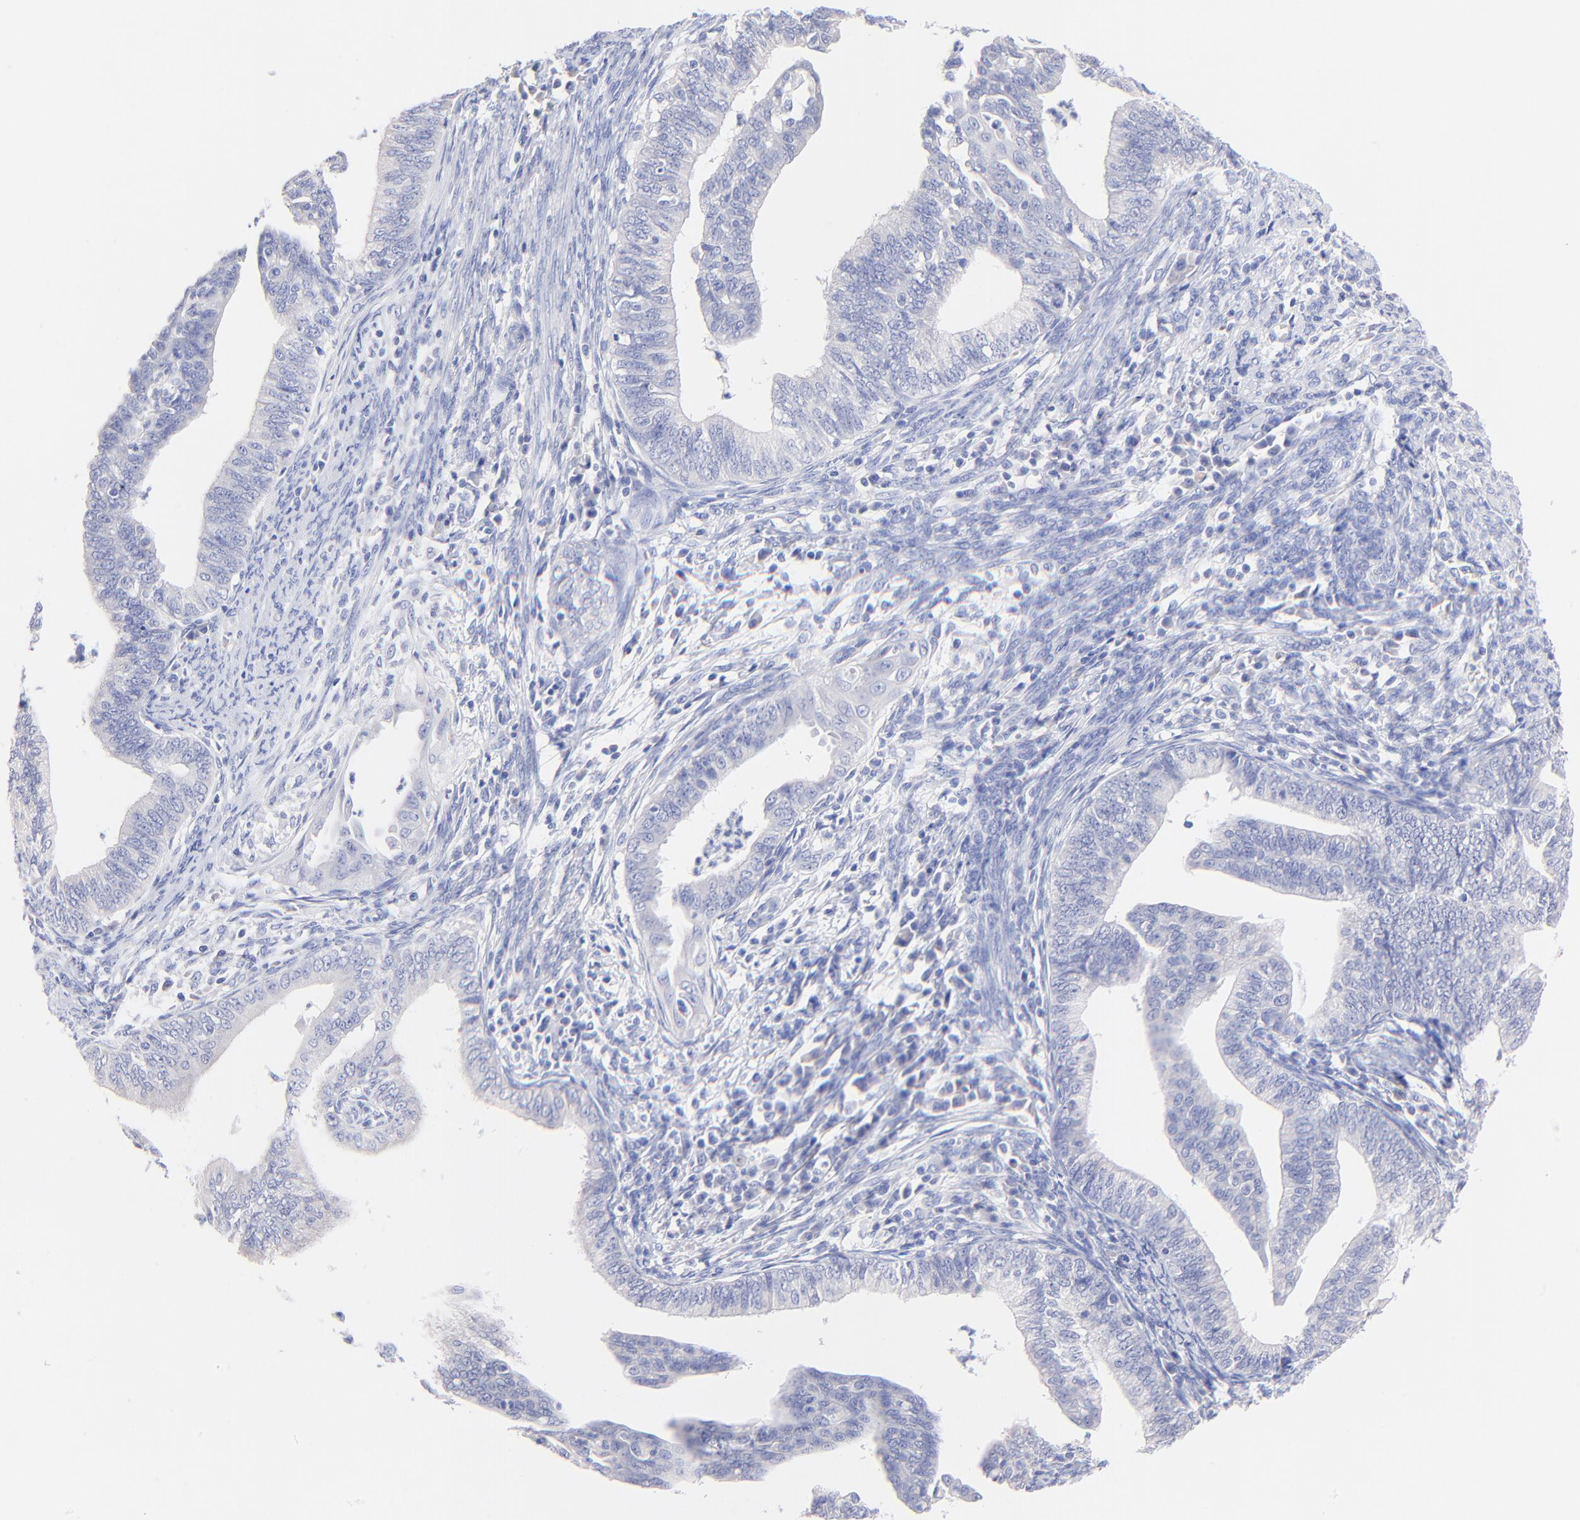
{"staining": {"intensity": "negative", "quantity": "none", "location": "none"}, "tissue": "endometrial cancer", "cell_type": "Tumor cells", "image_type": "cancer", "snomed": [{"axis": "morphology", "description": "Adenocarcinoma, NOS"}, {"axis": "topography", "description": "Endometrium"}], "caption": "DAB immunohistochemical staining of endometrial cancer (adenocarcinoma) shows no significant staining in tumor cells.", "gene": "RAB3A", "patient": {"sex": "female", "age": 66}}